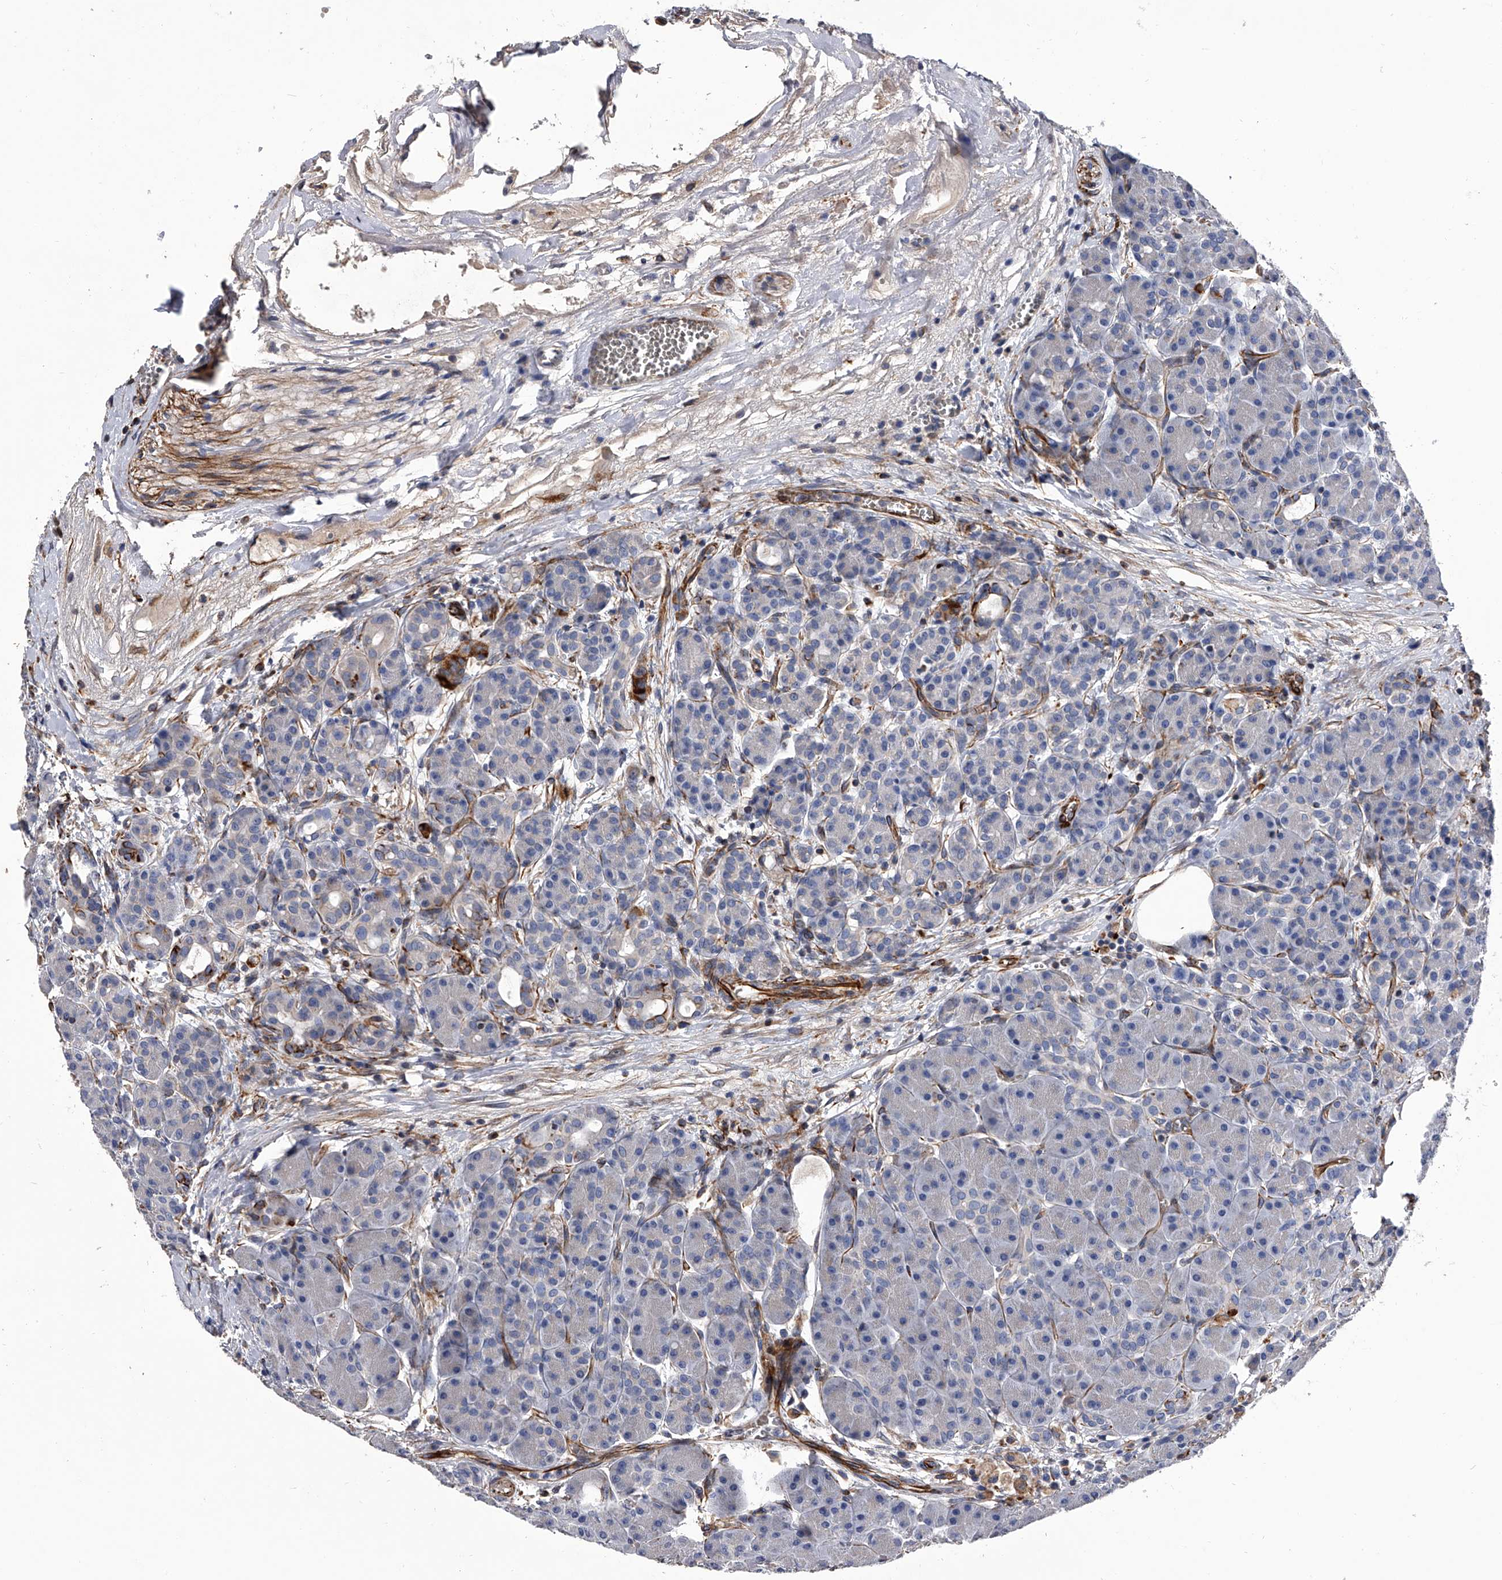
{"staining": {"intensity": "negative", "quantity": "none", "location": "none"}, "tissue": "pancreas", "cell_type": "Exocrine glandular cells", "image_type": "normal", "snomed": [{"axis": "morphology", "description": "Normal tissue, NOS"}, {"axis": "topography", "description": "Pancreas"}], "caption": "Immunohistochemistry micrograph of unremarkable pancreas: pancreas stained with DAB (3,3'-diaminobenzidine) shows no significant protein expression in exocrine glandular cells.", "gene": "EFCAB7", "patient": {"sex": "male", "age": 63}}